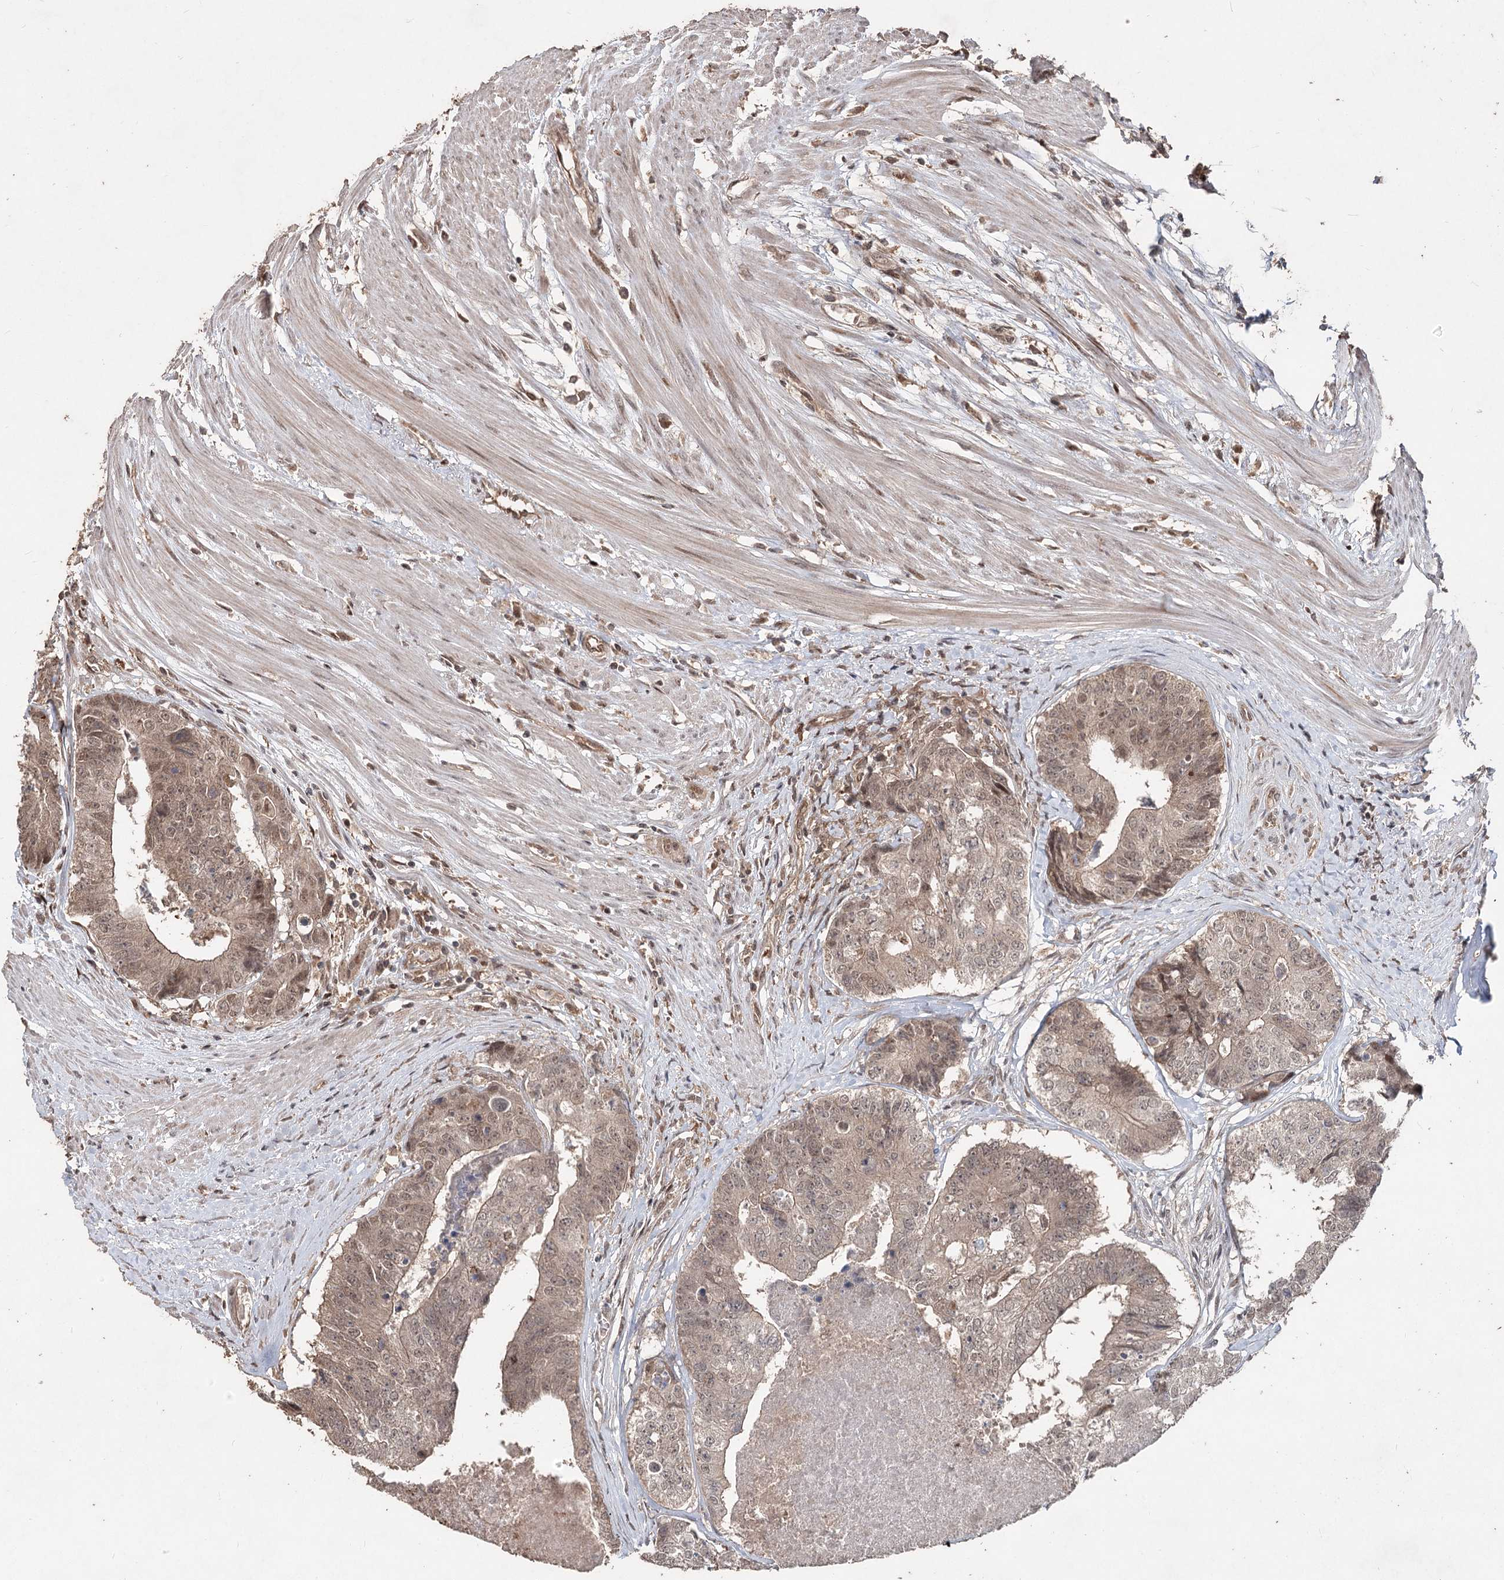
{"staining": {"intensity": "weak", "quantity": ">75%", "location": "cytoplasmic/membranous,nuclear"}, "tissue": "colorectal cancer", "cell_type": "Tumor cells", "image_type": "cancer", "snomed": [{"axis": "morphology", "description": "Adenocarcinoma, NOS"}, {"axis": "topography", "description": "Colon"}], "caption": "A high-resolution micrograph shows immunohistochemistry (IHC) staining of adenocarcinoma (colorectal), which displays weak cytoplasmic/membranous and nuclear staining in approximately >75% of tumor cells.", "gene": "FBXO7", "patient": {"sex": "female", "age": 67}}